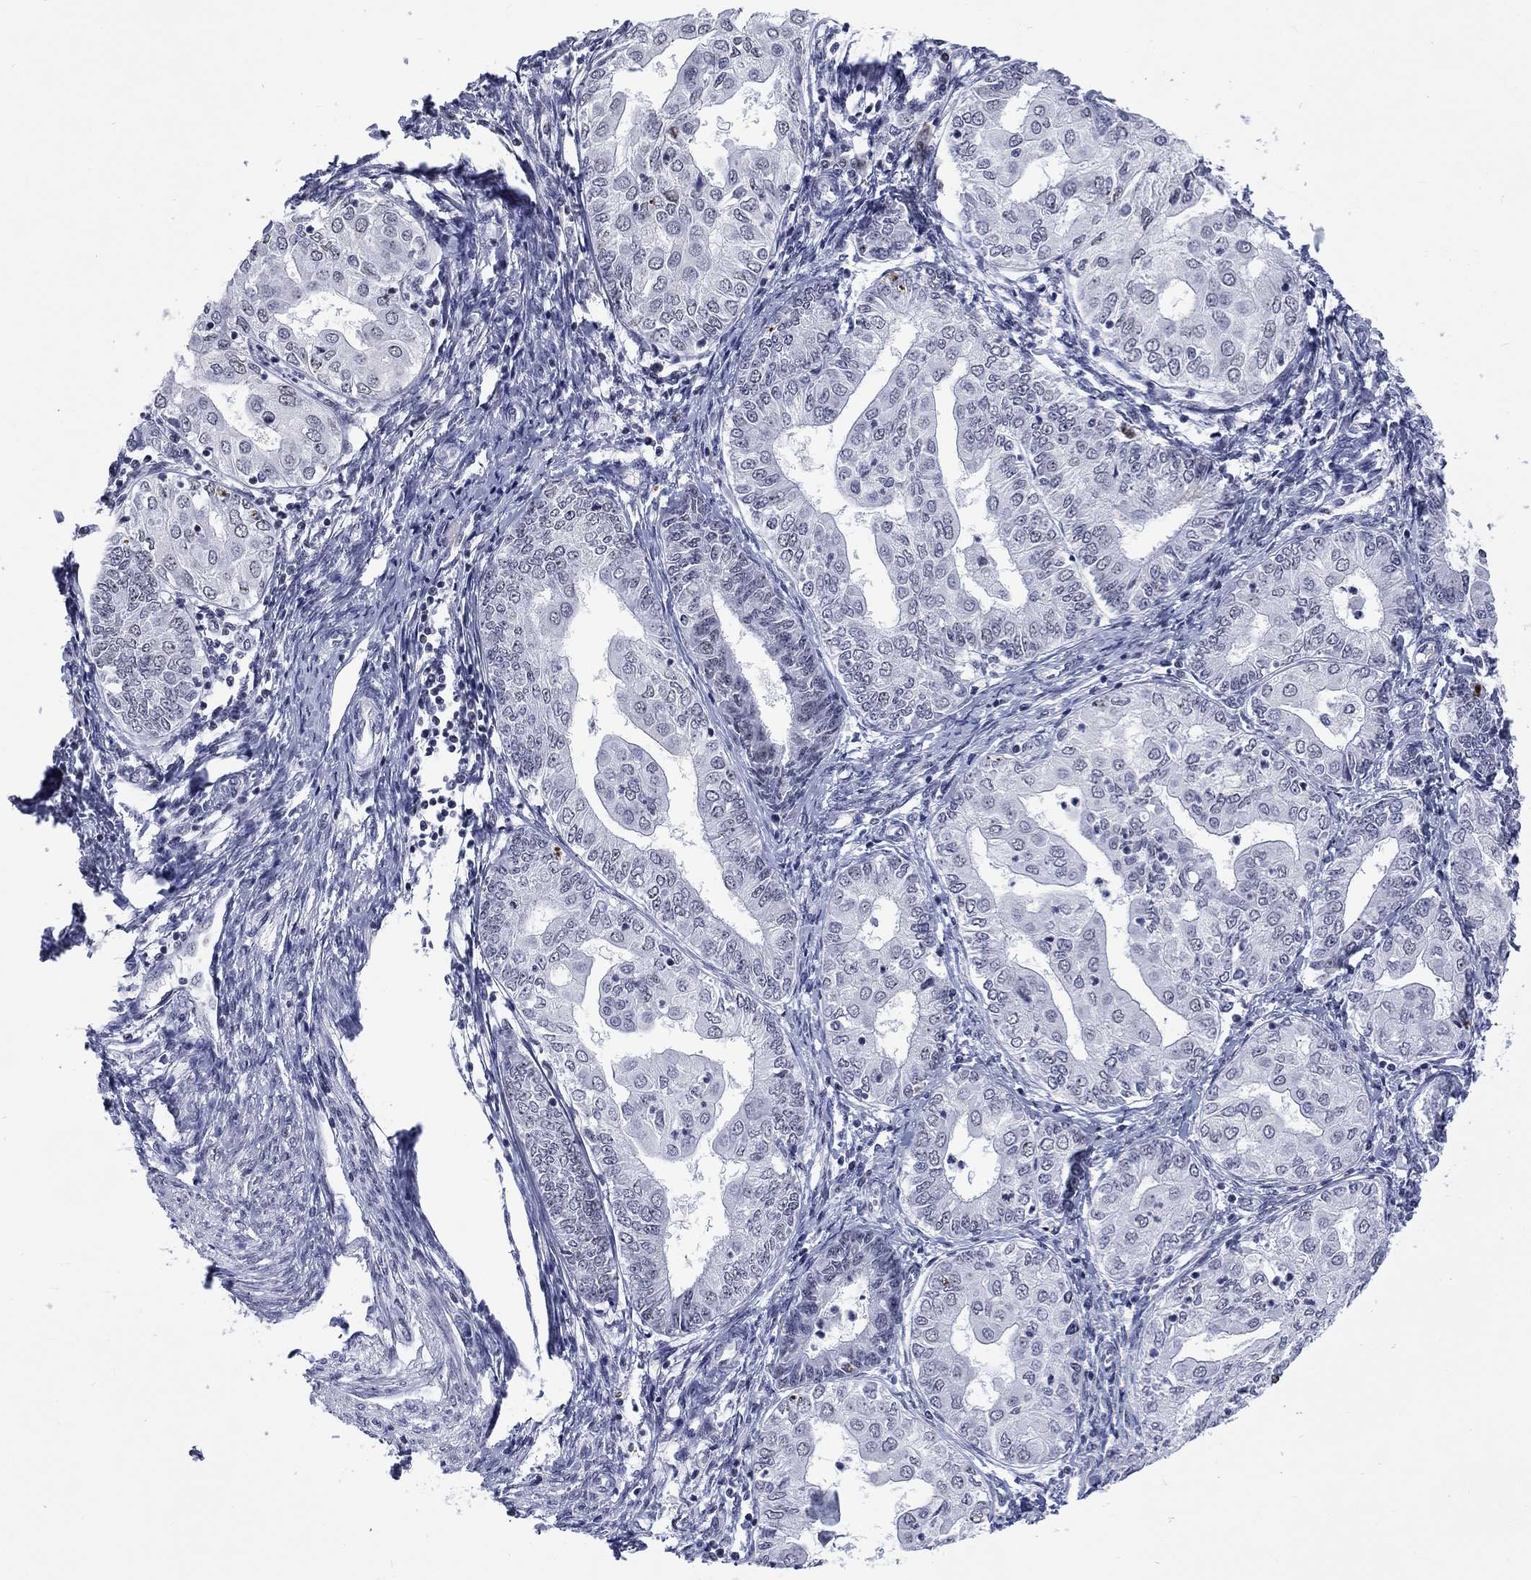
{"staining": {"intensity": "negative", "quantity": "none", "location": "none"}, "tissue": "endometrial cancer", "cell_type": "Tumor cells", "image_type": "cancer", "snomed": [{"axis": "morphology", "description": "Adenocarcinoma, NOS"}, {"axis": "topography", "description": "Endometrium"}], "caption": "IHC of human adenocarcinoma (endometrial) demonstrates no positivity in tumor cells.", "gene": "CSRNP3", "patient": {"sex": "female", "age": 68}}